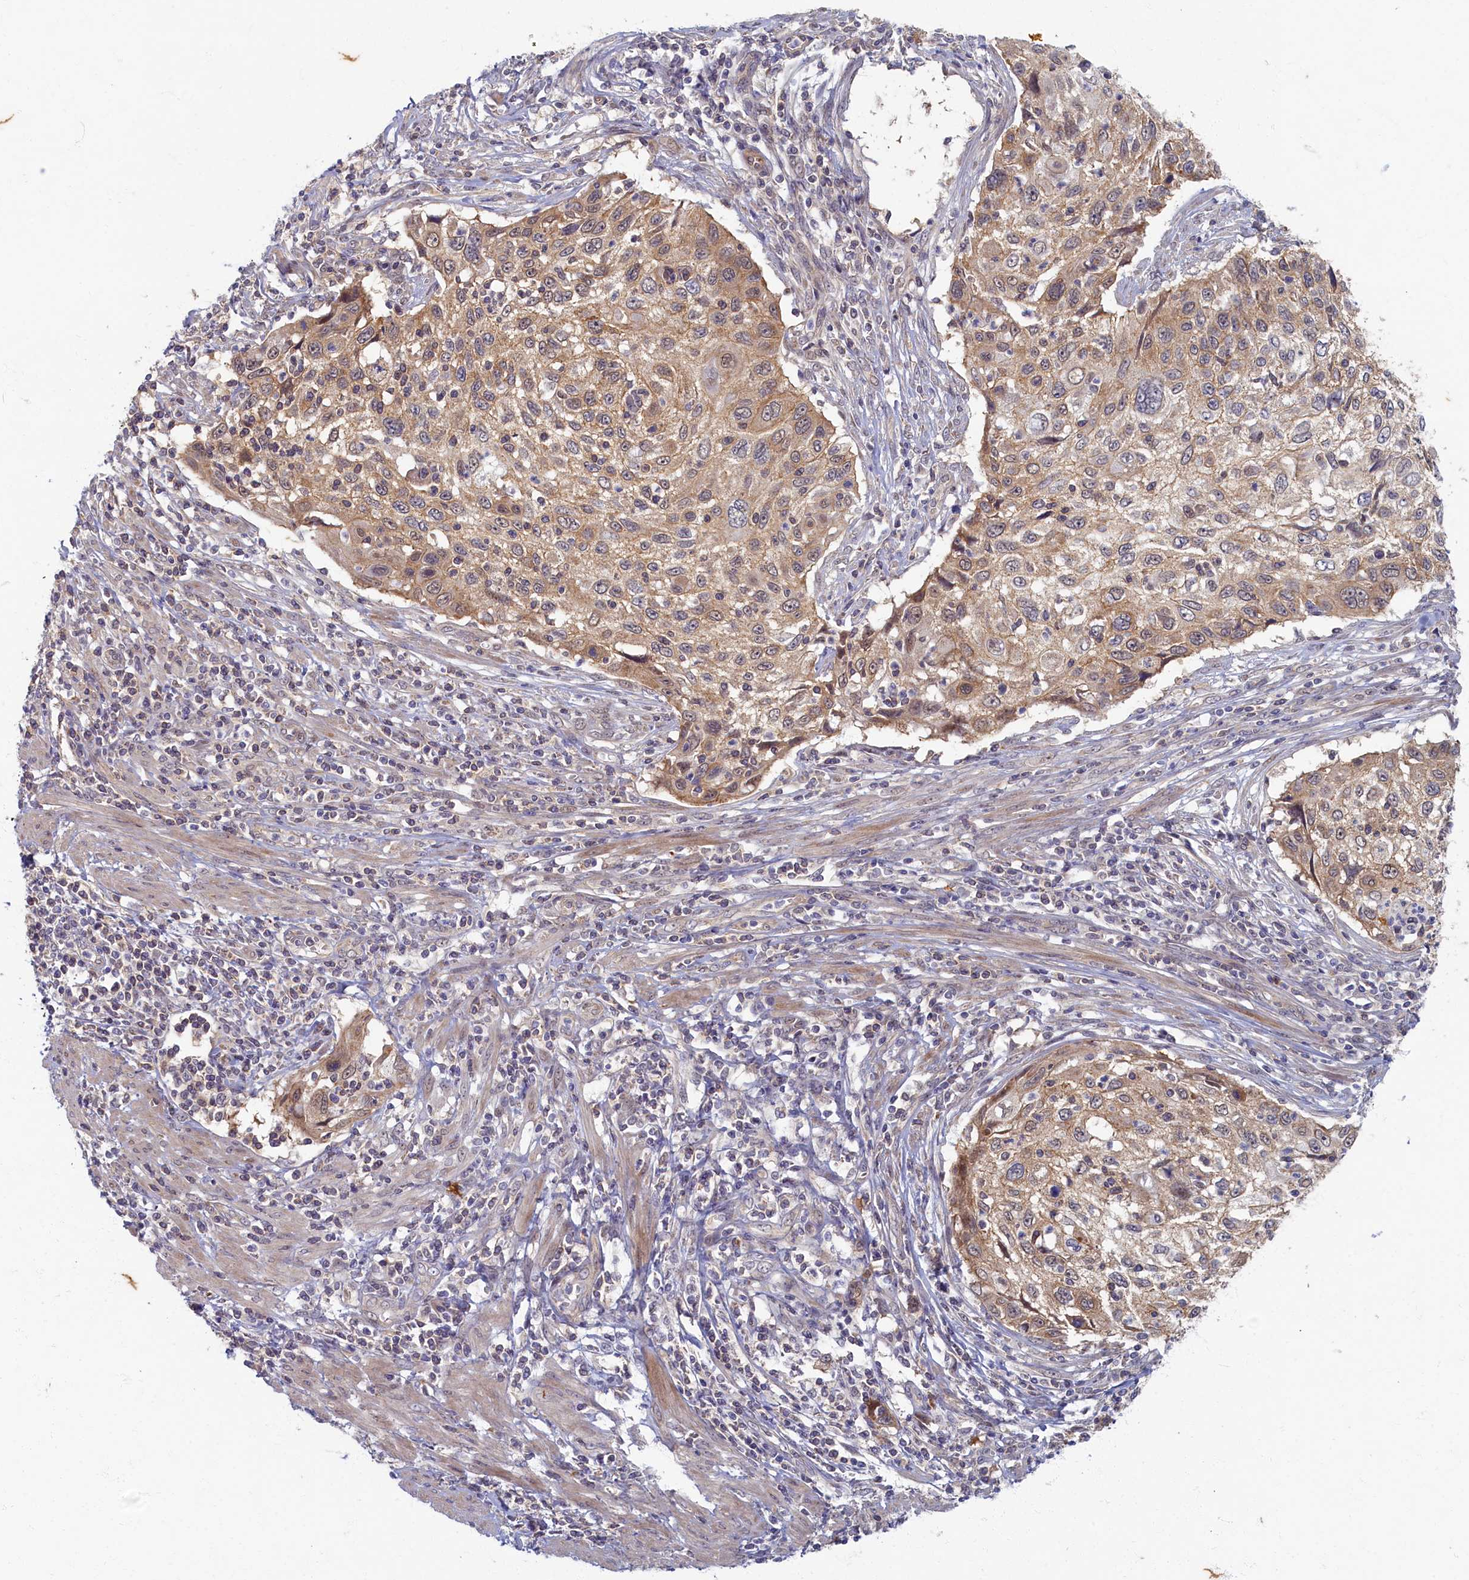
{"staining": {"intensity": "weak", "quantity": "25%-75%", "location": "cytoplasmic/membranous"}, "tissue": "cervical cancer", "cell_type": "Tumor cells", "image_type": "cancer", "snomed": [{"axis": "morphology", "description": "Squamous cell carcinoma, NOS"}, {"axis": "topography", "description": "Cervix"}], "caption": "Protein expression analysis of cervical cancer (squamous cell carcinoma) reveals weak cytoplasmic/membranous staining in about 25%-75% of tumor cells.", "gene": "WDR59", "patient": {"sex": "female", "age": 70}}